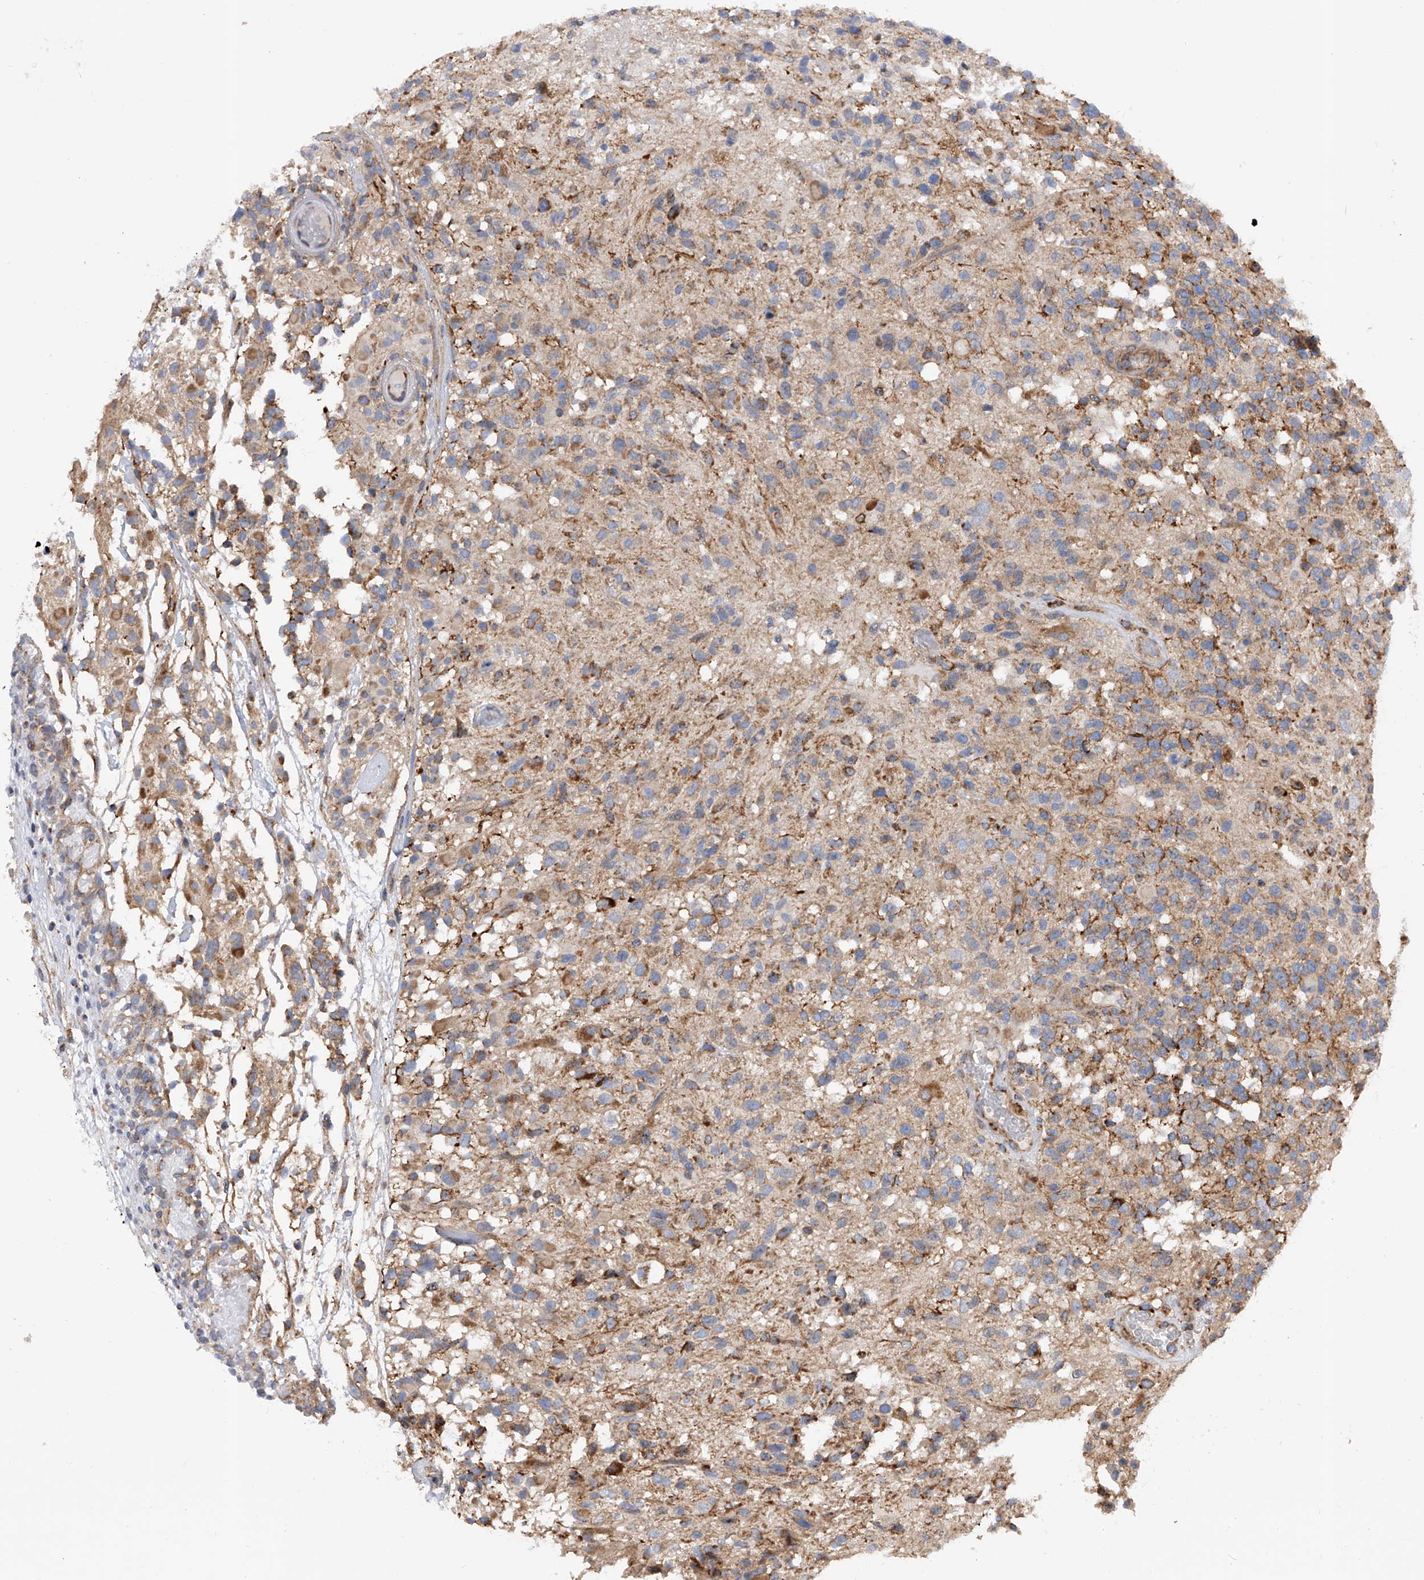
{"staining": {"intensity": "moderate", "quantity": "<25%", "location": "cytoplasmic/membranous"}, "tissue": "glioma", "cell_type": "Tumor cells", "image_type": "cancer", "snomed": [{"axis": "morphology", "description": "Glioma, malignant, High grade"}, {"axis": "morphology", "description": "Glioblastoma, NOS"}, {"axis": "topography", "description": "Brain"}], "caption": "Protein expression analysis of glioma shows moderate cytoplasmic/membranous staining in approximately <25% of tumor cells.", "gene": "PDSS2", "patient": {"sex": "male", "age": 60}}